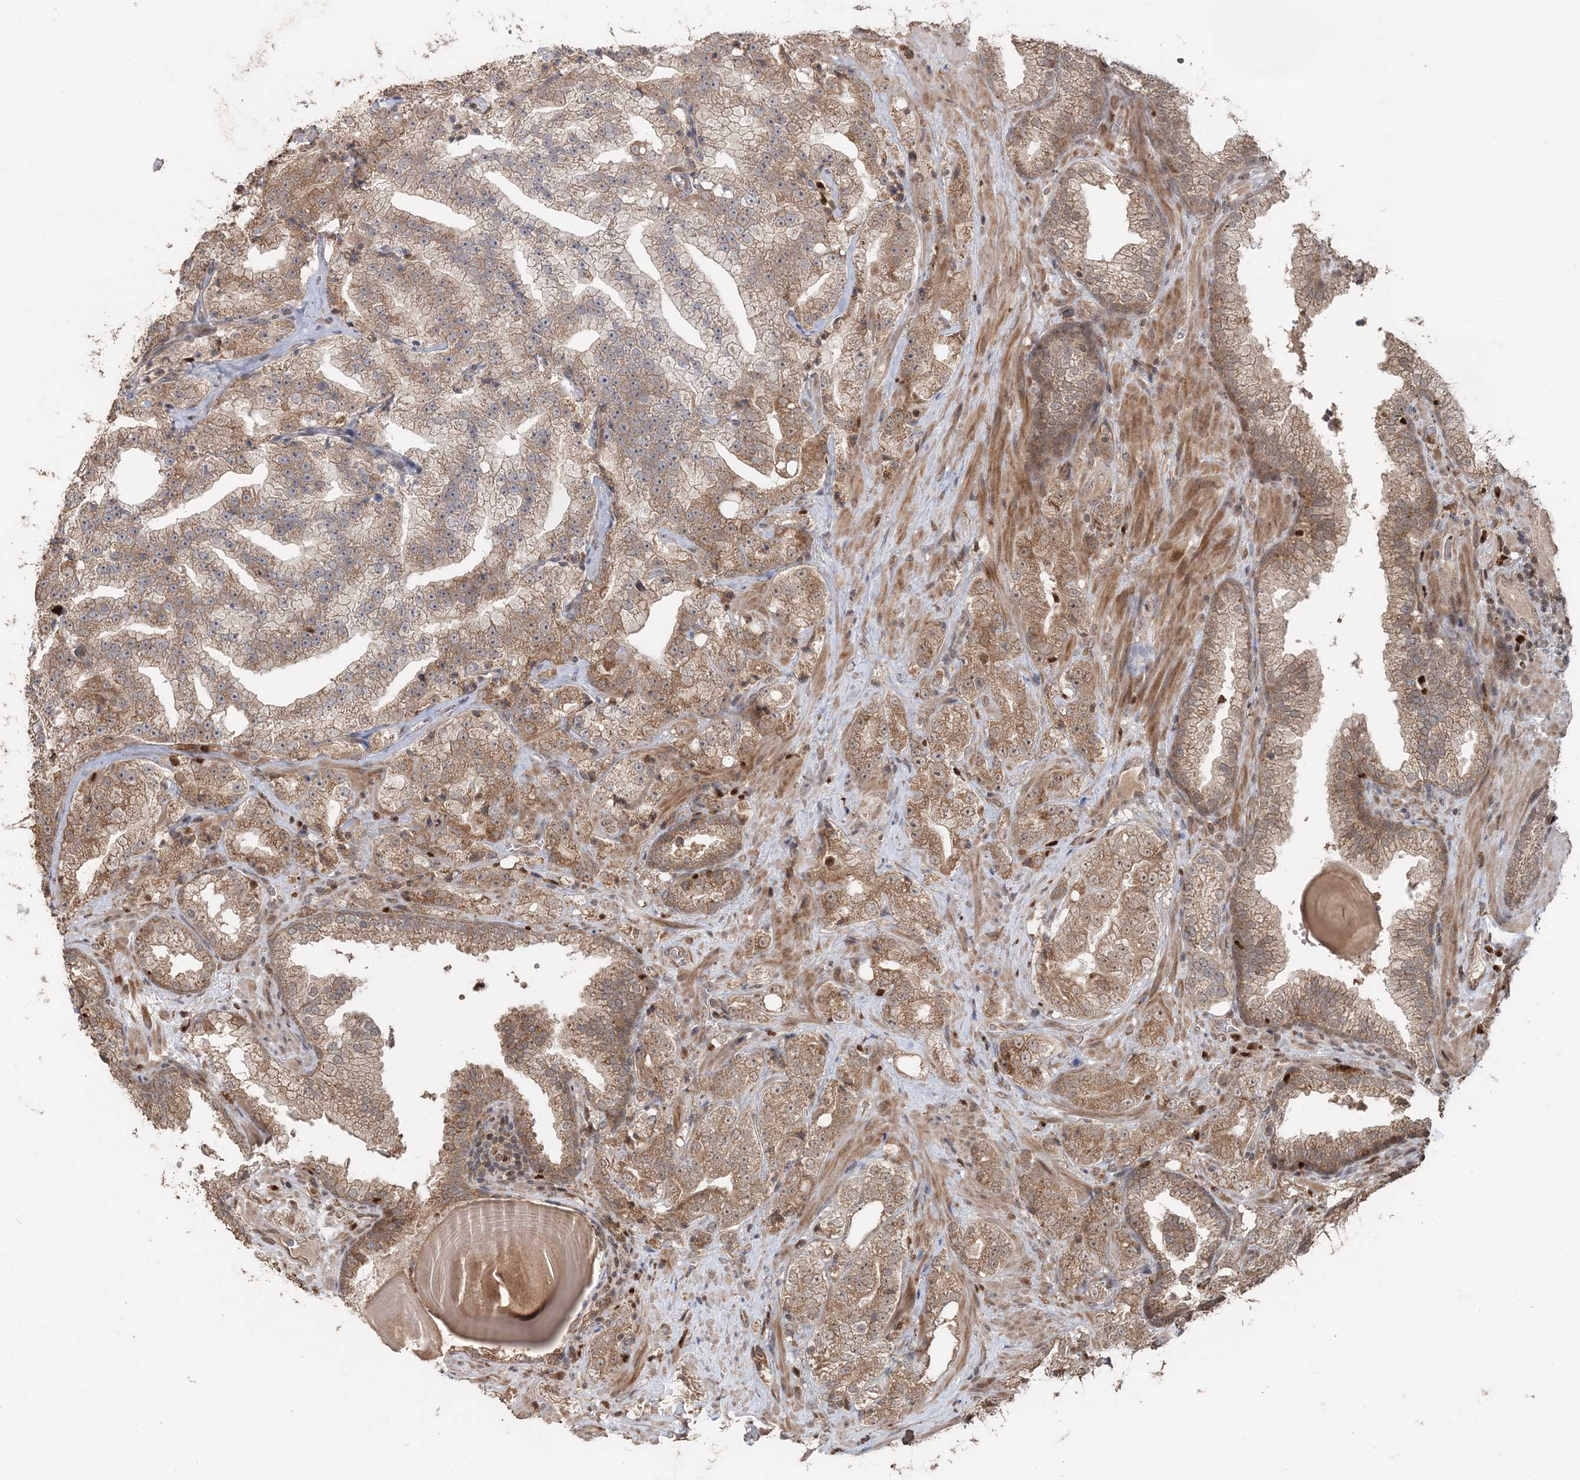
{"staining": {"intensity": "moderate", "quantity": ">75%", "location": "cytoplasmic/membranous,nuclear"}, "tissue": "prostate cancer", "cell_type": "Tumor cells", "image_type": "cancer", "snomed": [{"axis": "morphology", "description": "Adenocarcinoma, High grade"}, {"axis": "topography", "description": "Prostate"}], "caption": "Immunohistochemistry histopathology image of neoplastic tissue: human prostate adenocarcinoma (high-grade) stained using immunohistochemistry (IHC) exhibits medium levels of moderate protein expression localized specifically in the cytoplasmic/membranous and nuclear of tumor cells, appearing as a cytoplasmic/membranous and nuclear brown color.", "gene": "SLU7", "patient": {"sex": "male", "age": 64}}